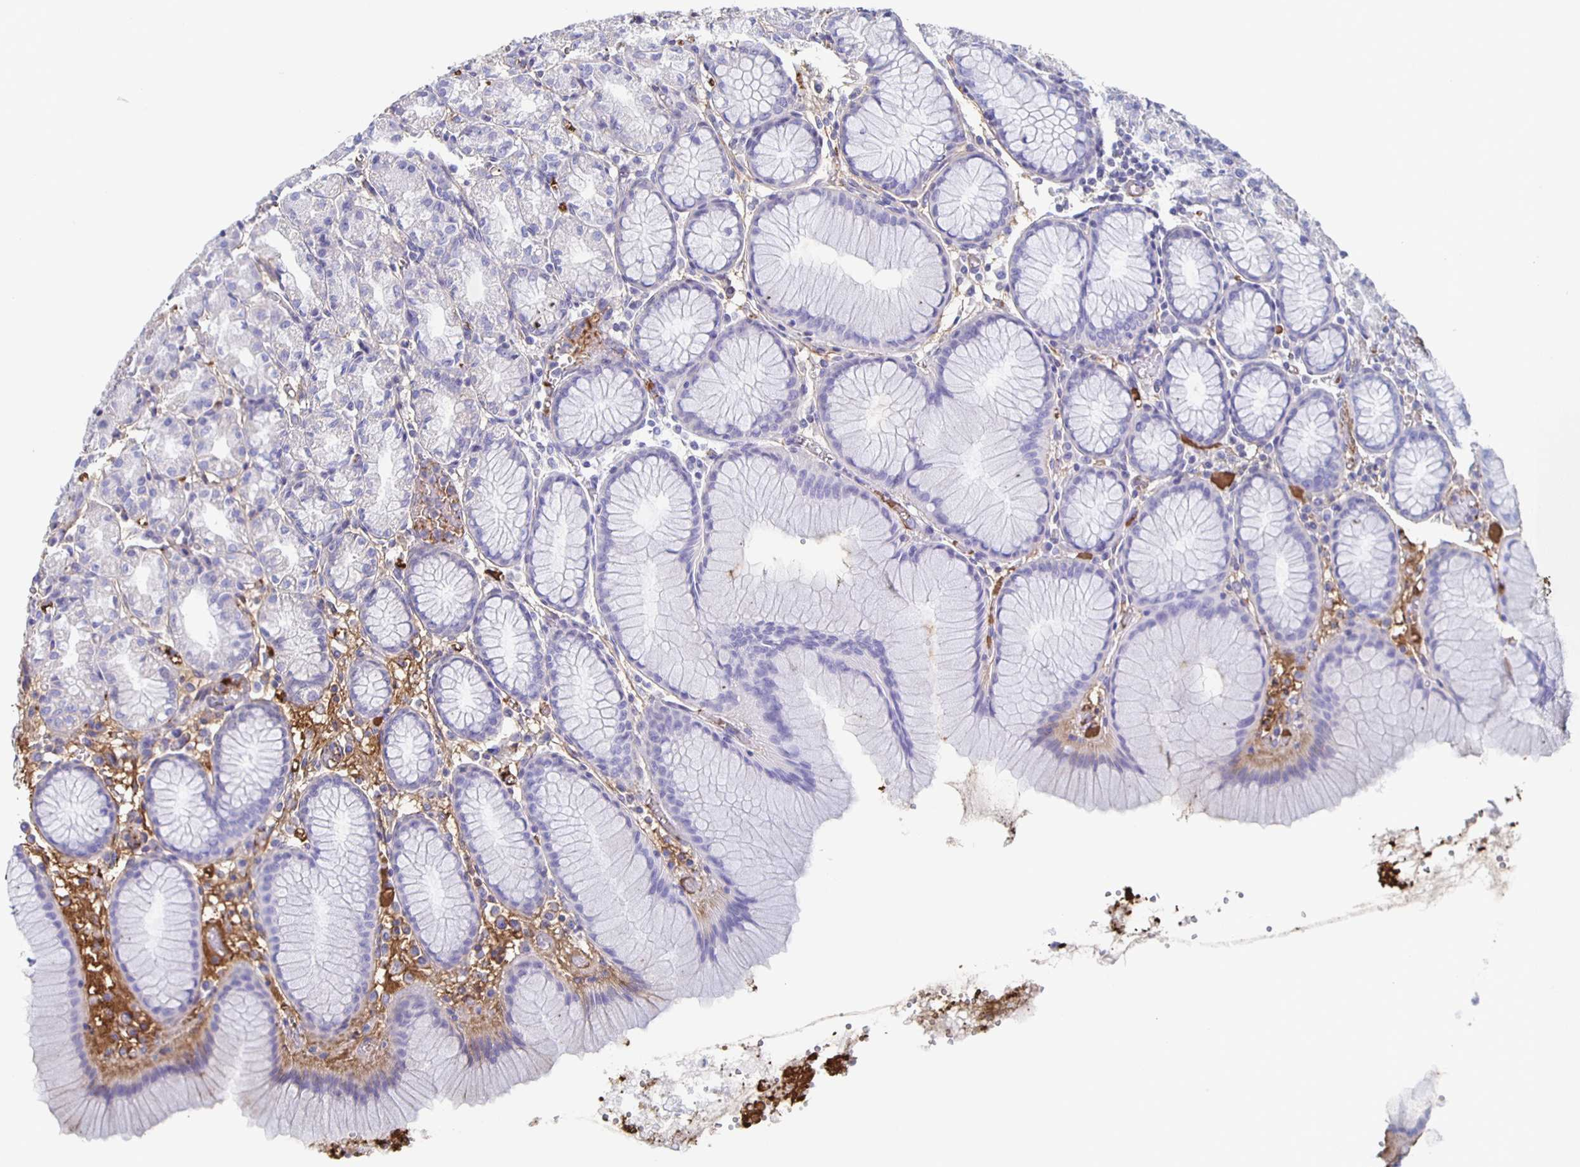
{"staining": {"intensity": "negative", "quantity": "none", "location": "none"}, "tissue": "stomach", "cell_type": "Glandular cells", "image_type": "normal", "snomed": [{"axis": "morphology", "description": "Normal tissue, NOS"}, {"axis": "topography", "description": "Stomach"}], "caption": "A high-resolution photomicrograph shows immunohistochemistry (IHC) staining of benign stomach, which reveals no significant expression in glandular cells.", "gene": "FGA", "patient": {"sex": "female", "age": 57}}